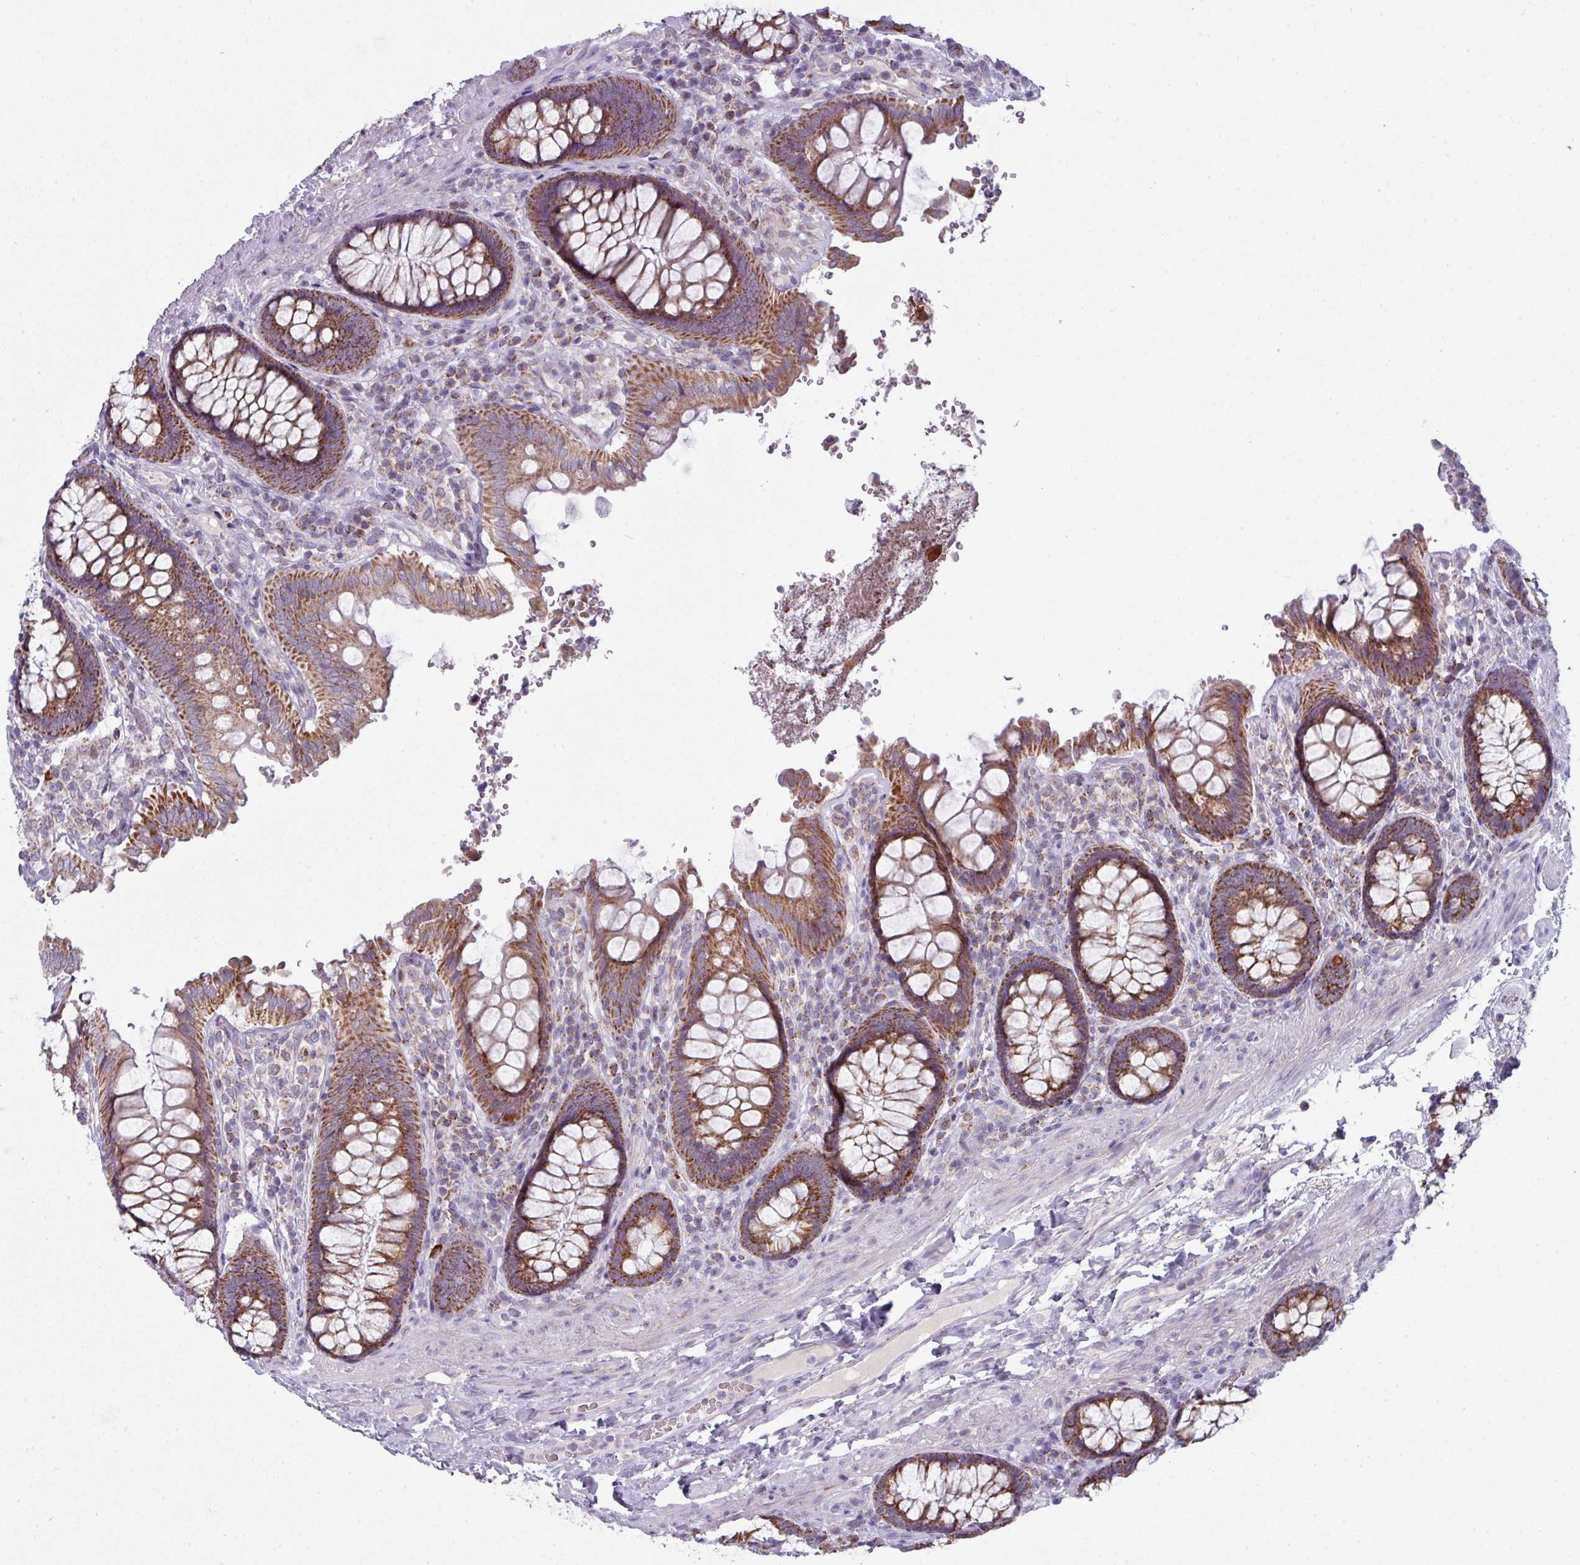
{"staining": {"intensity": "negative", "quantity": "none", "location": "none"}, "tissue": "colon", "cell_type": "Endothelial cells", "image_type": "normal", "snomed": [{"axis": "morphology", "description": "Normal tissue, NOS"}, {"axis": "topography", "description": "Colon"}], "caption": "This histopathology image is of normal colon stained with IHC to label a protein in brown with the nuclei are counter-stained blue. There is no positivity in endothelial cells.", "gene": "ZNF615", "patient": {"sex": "male", "age": 84}}